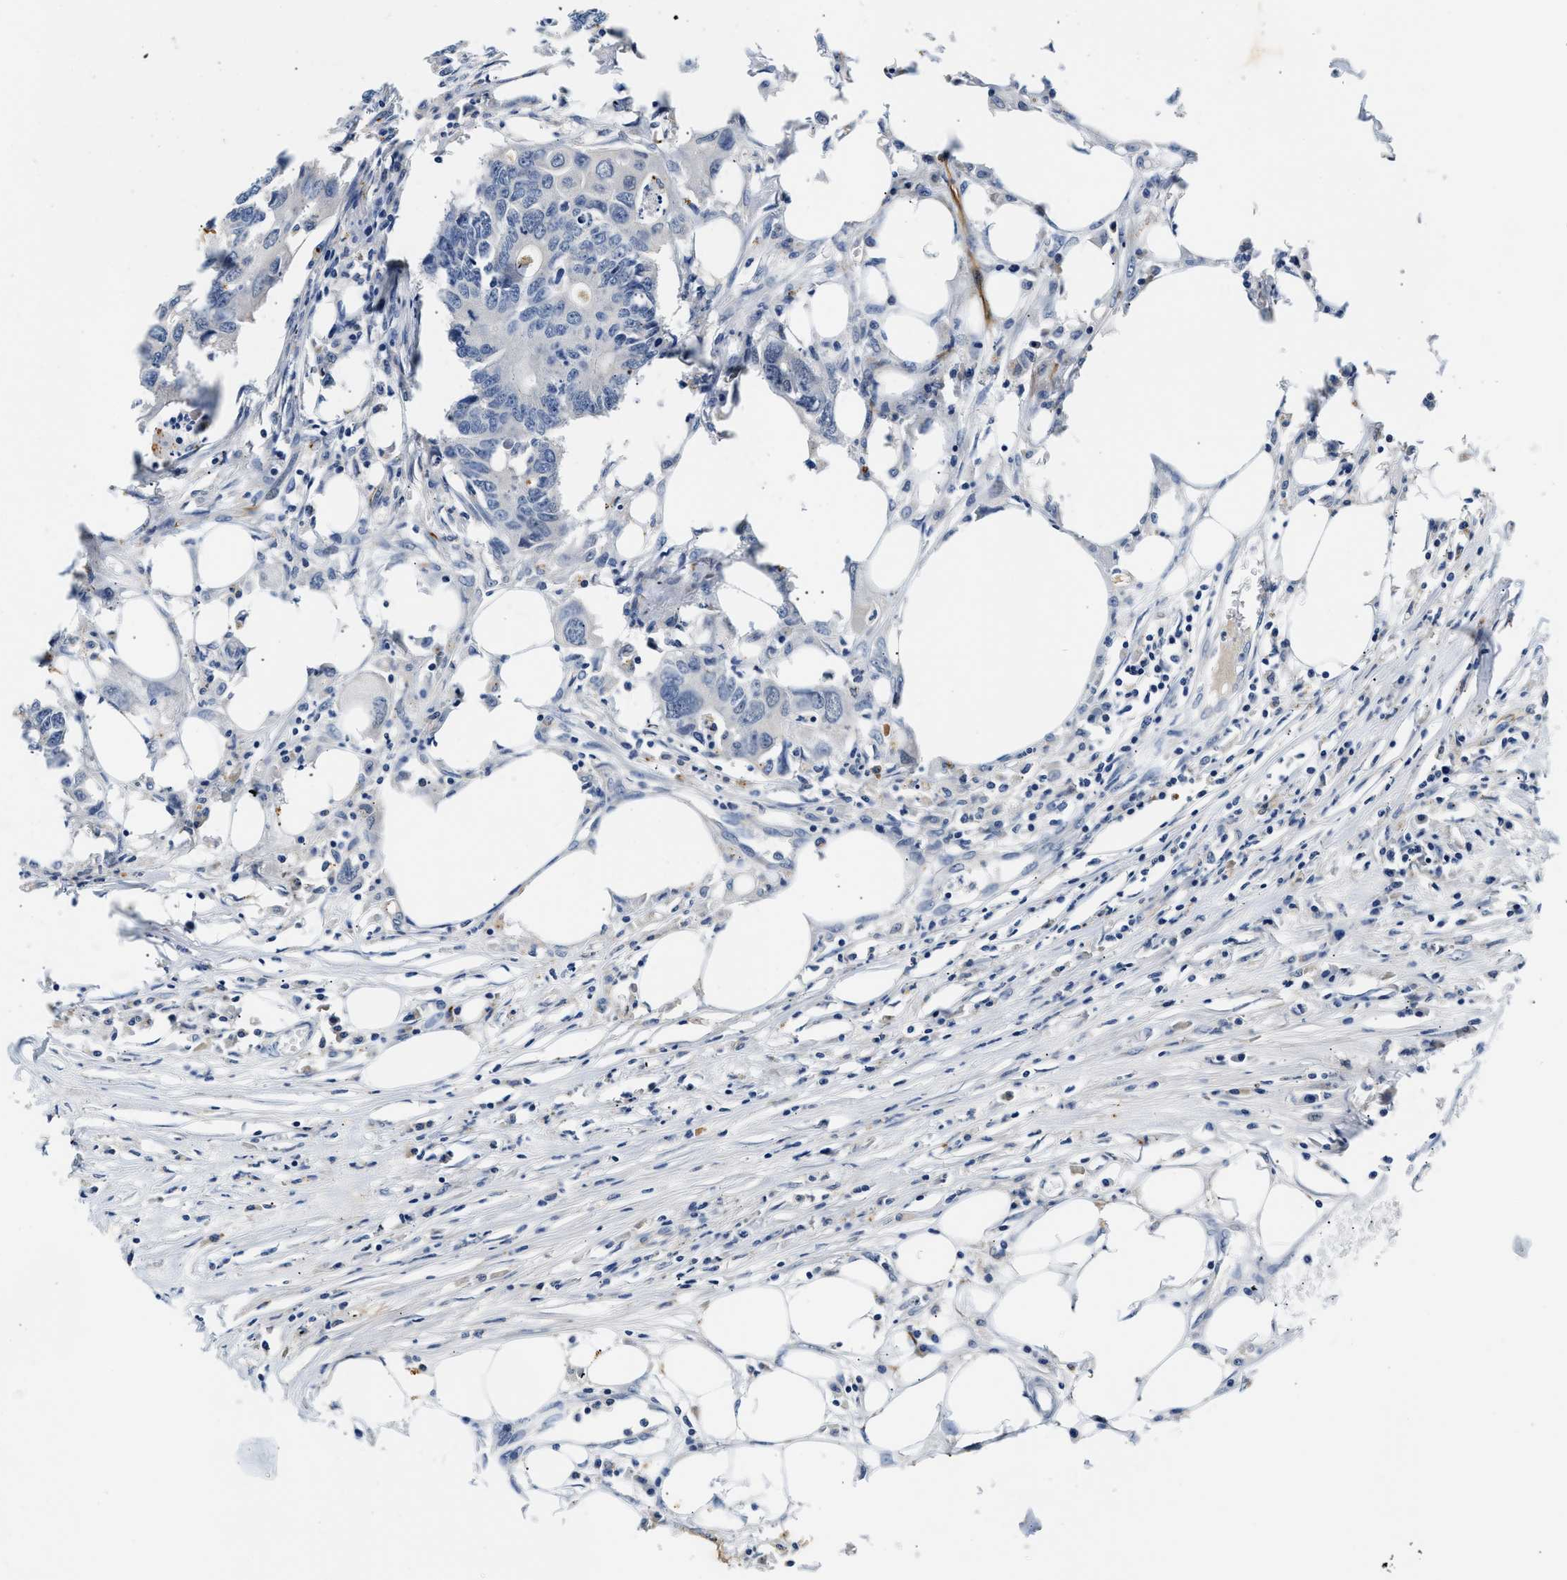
{"staining": {"intensity": "negative", "quantity": "none", "location": "none"}, "tissue": "colorectal cancer", "cell_type": "Tumor cells", "image_type": "cancer", "snomed": [{"axis": "morphology", "description": "Adenocarcinoma, NOS"}, {"axis": "topography", "description": "Colon"}], "caption": "A histopathology image of adenocarcinoma (colorectal) stained for a protein shows no brown staining in tumor cells.", "gene": "MED22", "patient": {"sex": "male", "age": 71}}